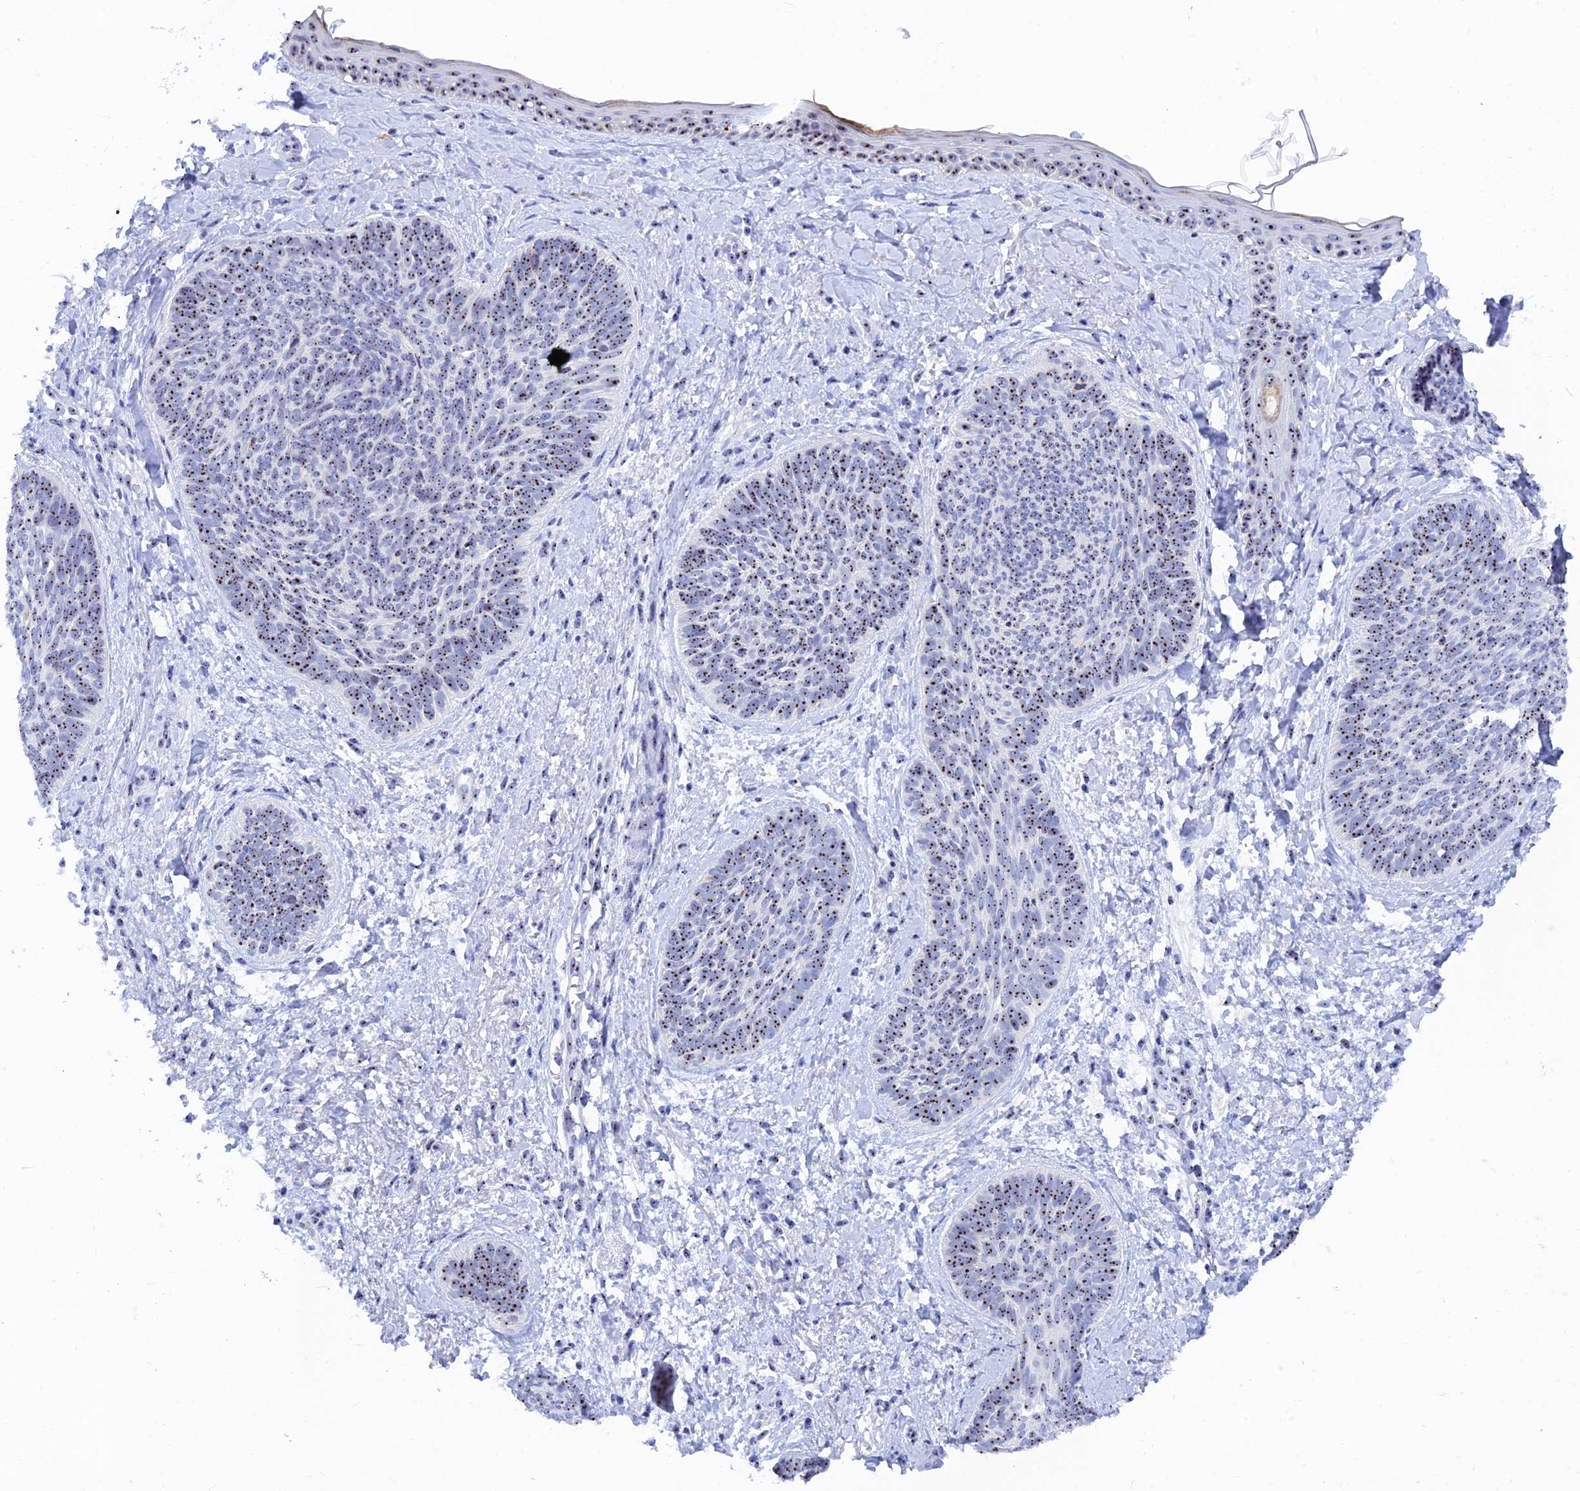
{"staining": {"intensity": "moderate", "quantity": ">75%", "location": "nuclear"}, "tissue": "skin cancer", "cell_type": "Tumor cells", "image_type": "cancer", "snomed": [{"axis": "morphology", "description": "Basal cell carcinoma"}, {"axis": "topography", "description": "Skin"}], "caption": "A photomicrograph of skin cancer (basal cell carcinoma) stained for a protein exhibits moderate nuclear brown staining in tumor cells.", "gene": "RSL1D1", "patient": {"sex": "female", "age": 81}}